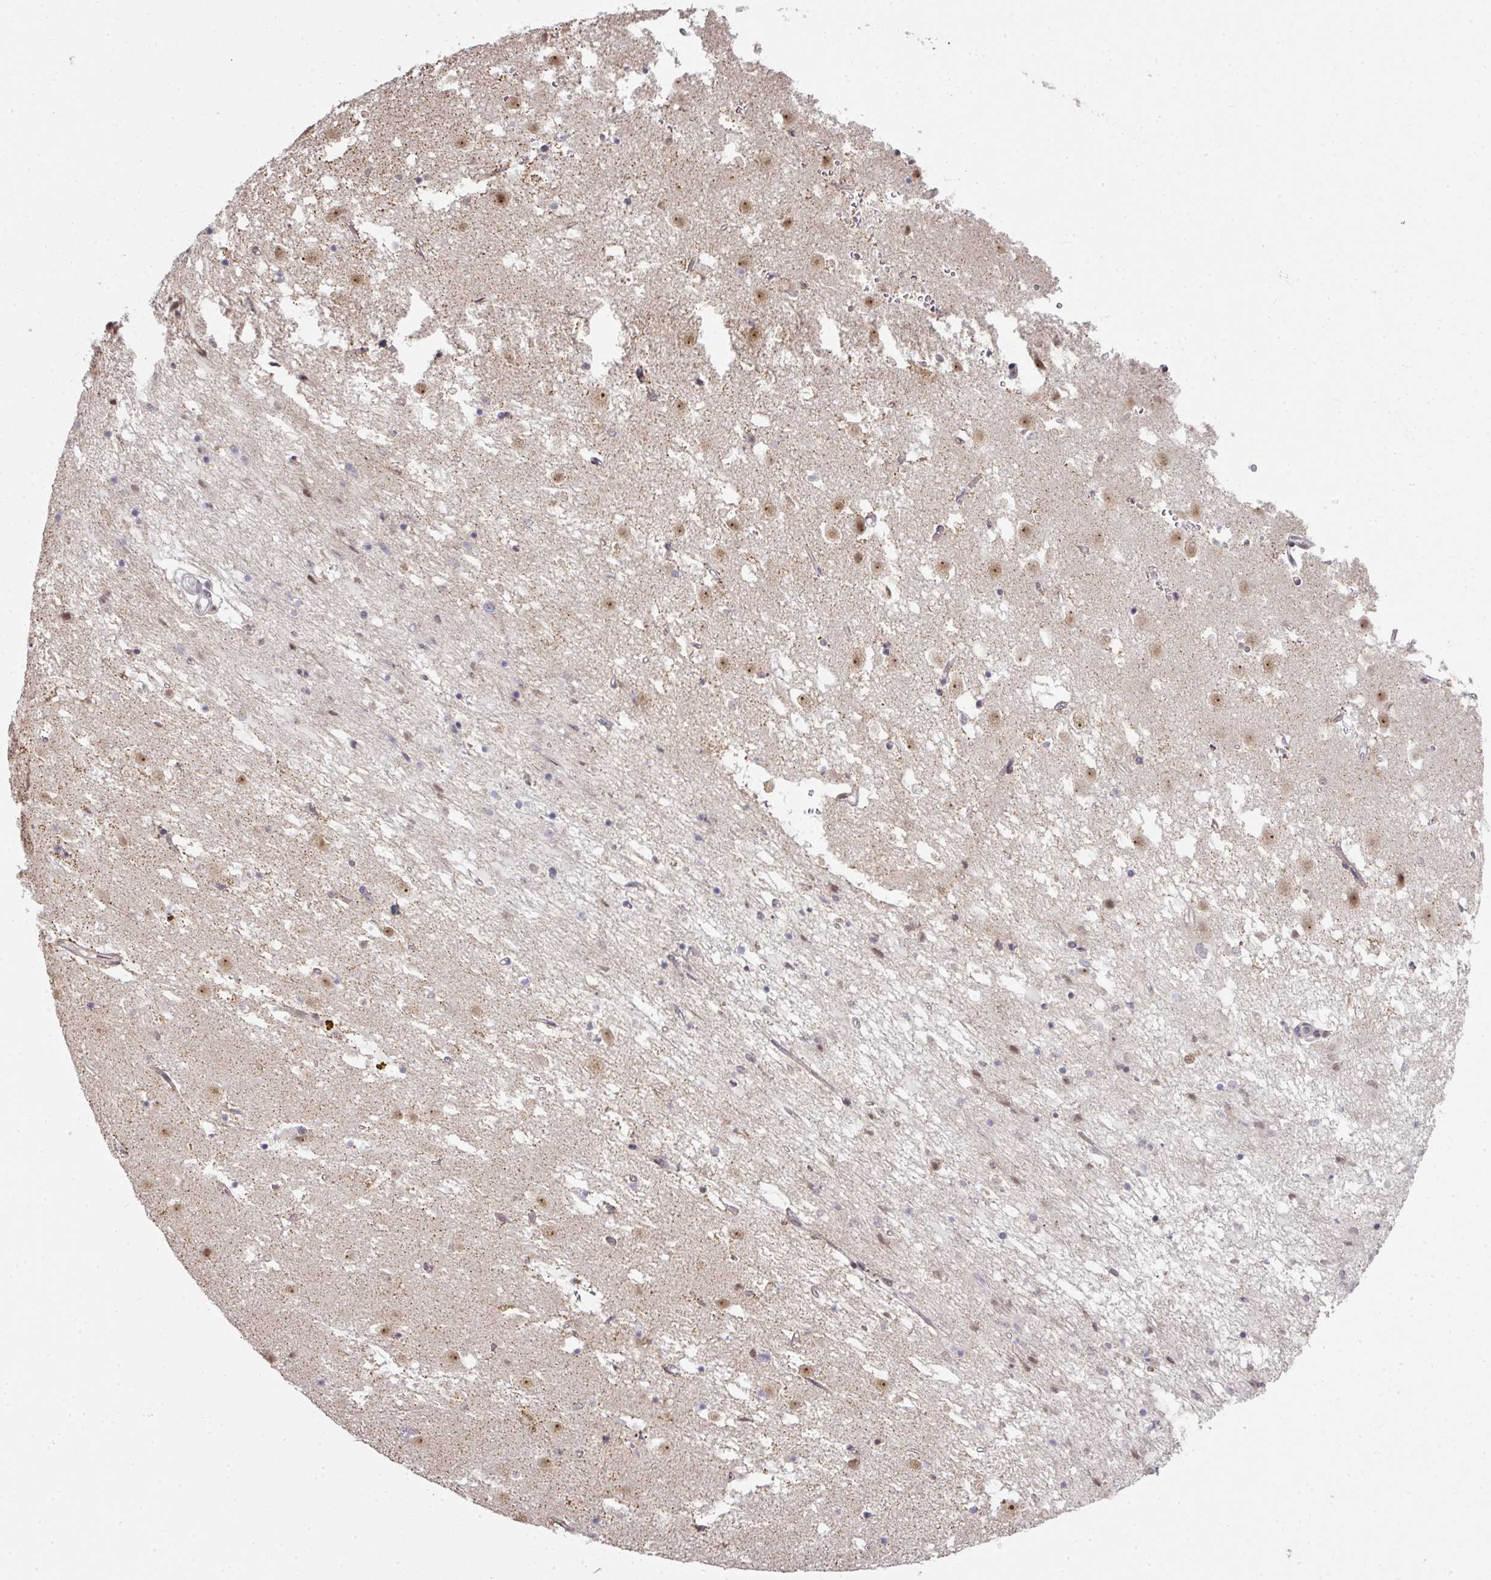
{"staining": {"intensity": "negative", "quantity": "none", "location": "none"}, "tissue": "caudate", "cell_type": "Glial cells", "image_type": "normal", "snomed": [{"axis": "morphology", "description": "Normal tissue, NOS"}, {"axis": "topography", "description": "Lateral ventricle wall"}], "caption": "DAB (3,3'-diaminobenzidine) immunohistochemical staining of normal human caudate exhibits no significant staining in glial cells. (DAB (3,3'-diaminobenzidine) immunohistochemistry (IHC), high magnification).", "gene": "GTF2H3", "patient": {"sex": "male", "age": 58}}